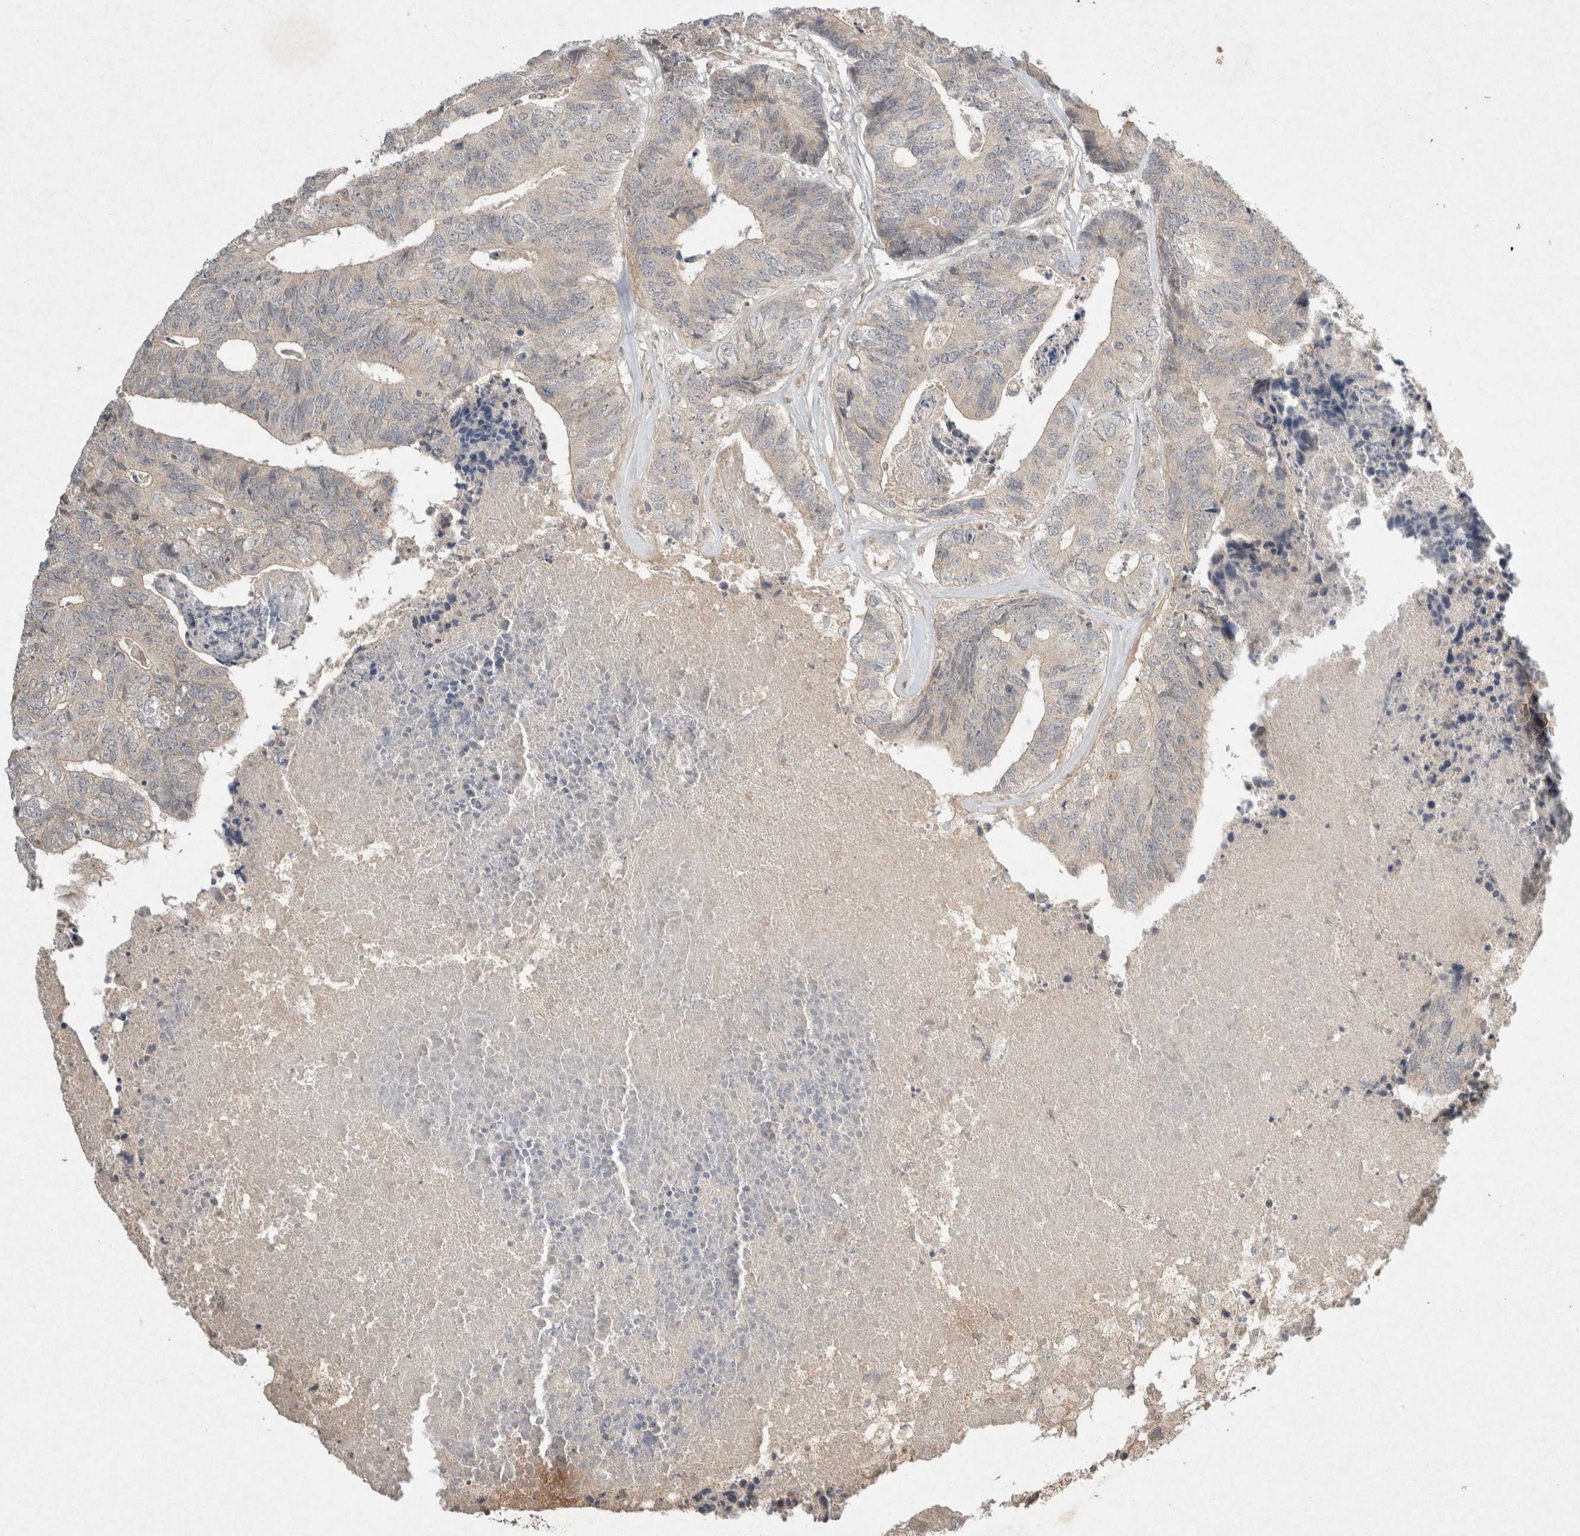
{"staining": {"intensity": "weak", "quantity": "<25%", "location": "cytoplasmic/membranous"}, "tissue": "colorectal cancer", "cell_type": "Tumor cells", "image_type": "cancer", "snomed": [{"axis": "morphology", "description": "Adenocarcinoma, NOS"}, {"axis": "topography", "description": "Colon"}], "caption": "Immunohistochemistry histopathology image of human adenocarcinoma (colorectal) stained for a protein (brown), which displays no staining in tumor cells. Nuclei are stained in blue.", "gene": "LOXL2", "patient": {"sex": "female", "age": 67}}